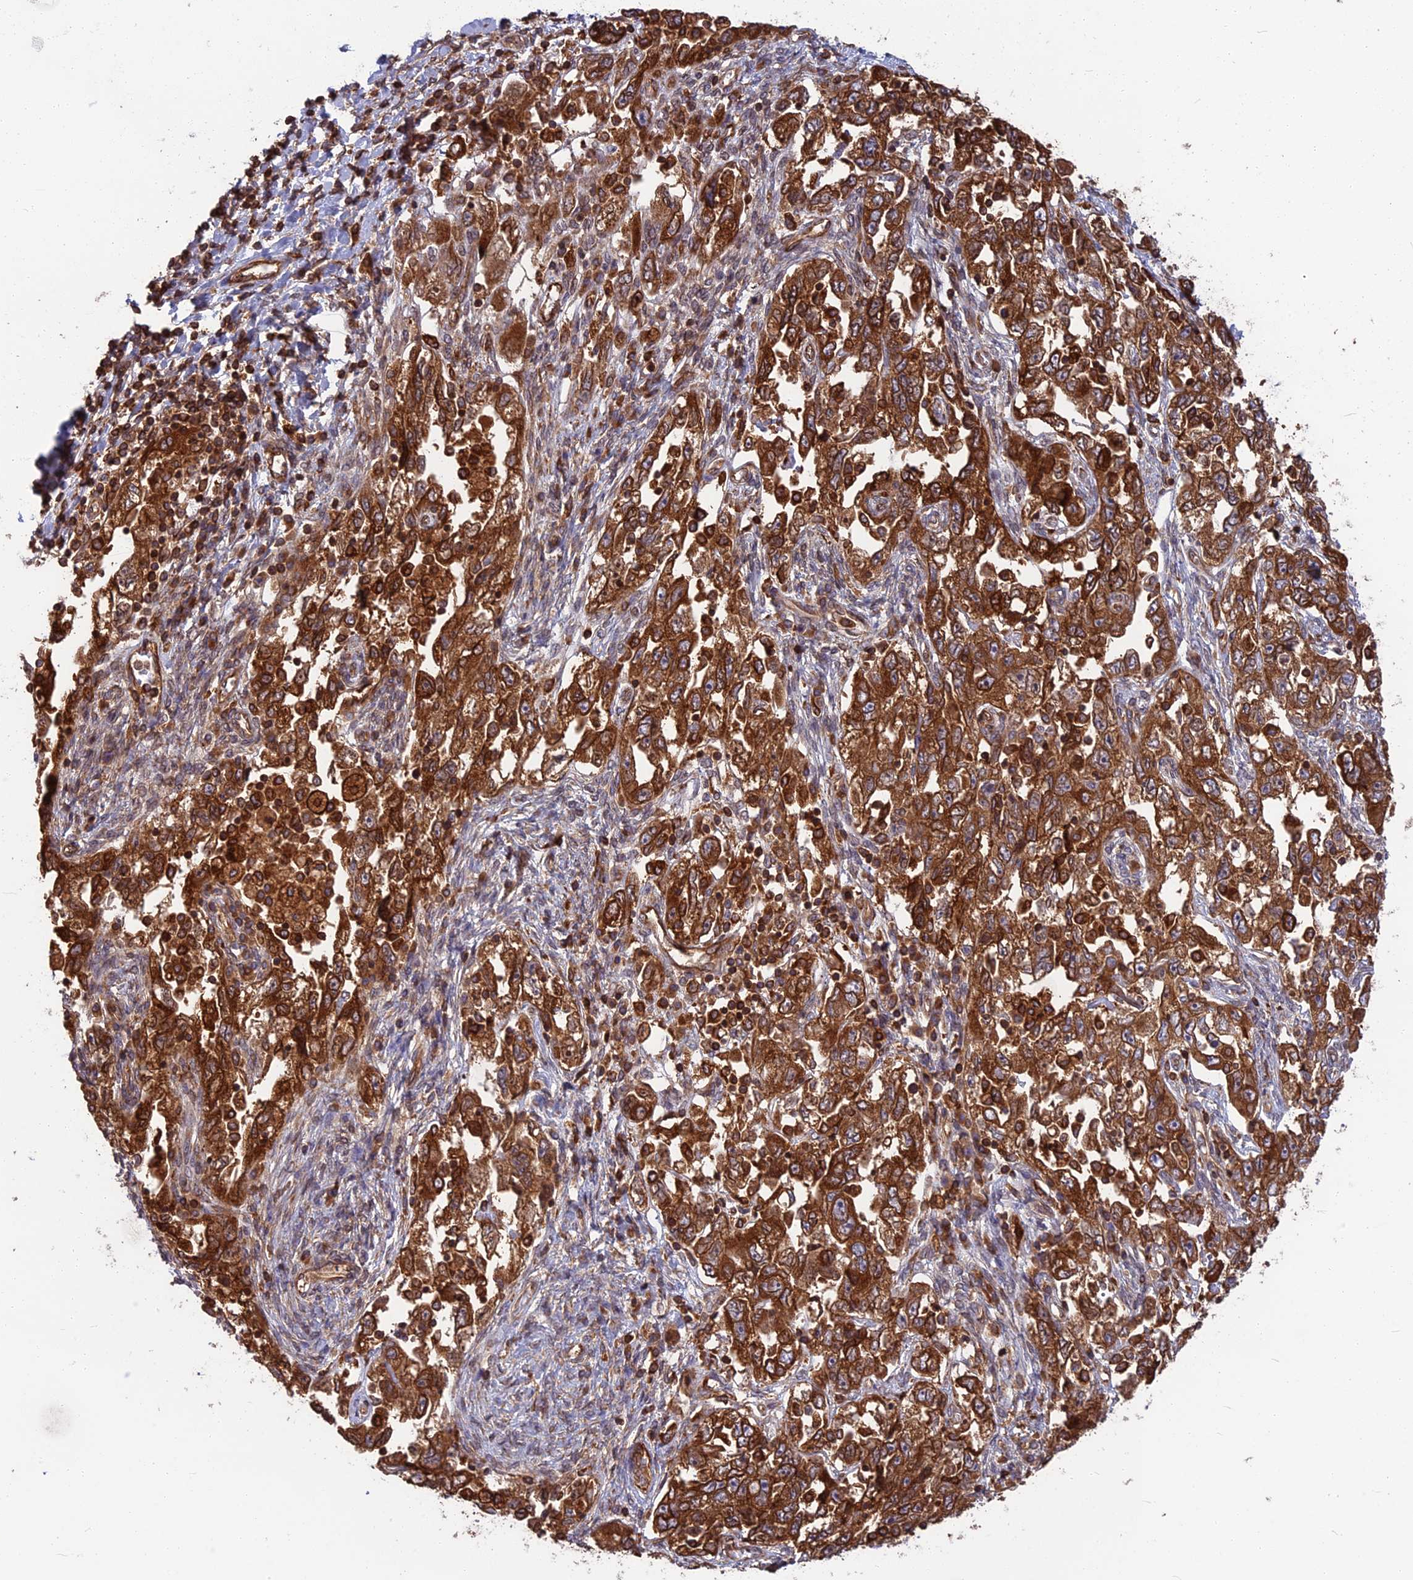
{"staining": {"intensity": "strong", "quantity": ">75%", "location": "cytoplasmic/membranous"}, "tissue": "ovarian cancer", "cell_type": "Tumor cells", "image_type": "cancer", "snomed": [{"axis": "morphology", "description": "Carcinoma, NOS"}, {"axis": "morphology", "description": "Cystadenocarcinoma, serous, NOS"}, {"axis": "topography", "description": "Ovary"}], "caption": "Human ovarian serous cystadenocarcinoma stained with a protein marker reveals strong staining in tumor cells.", "gene": "WDR1", "patient": {"sex": "female", "age": 69}}